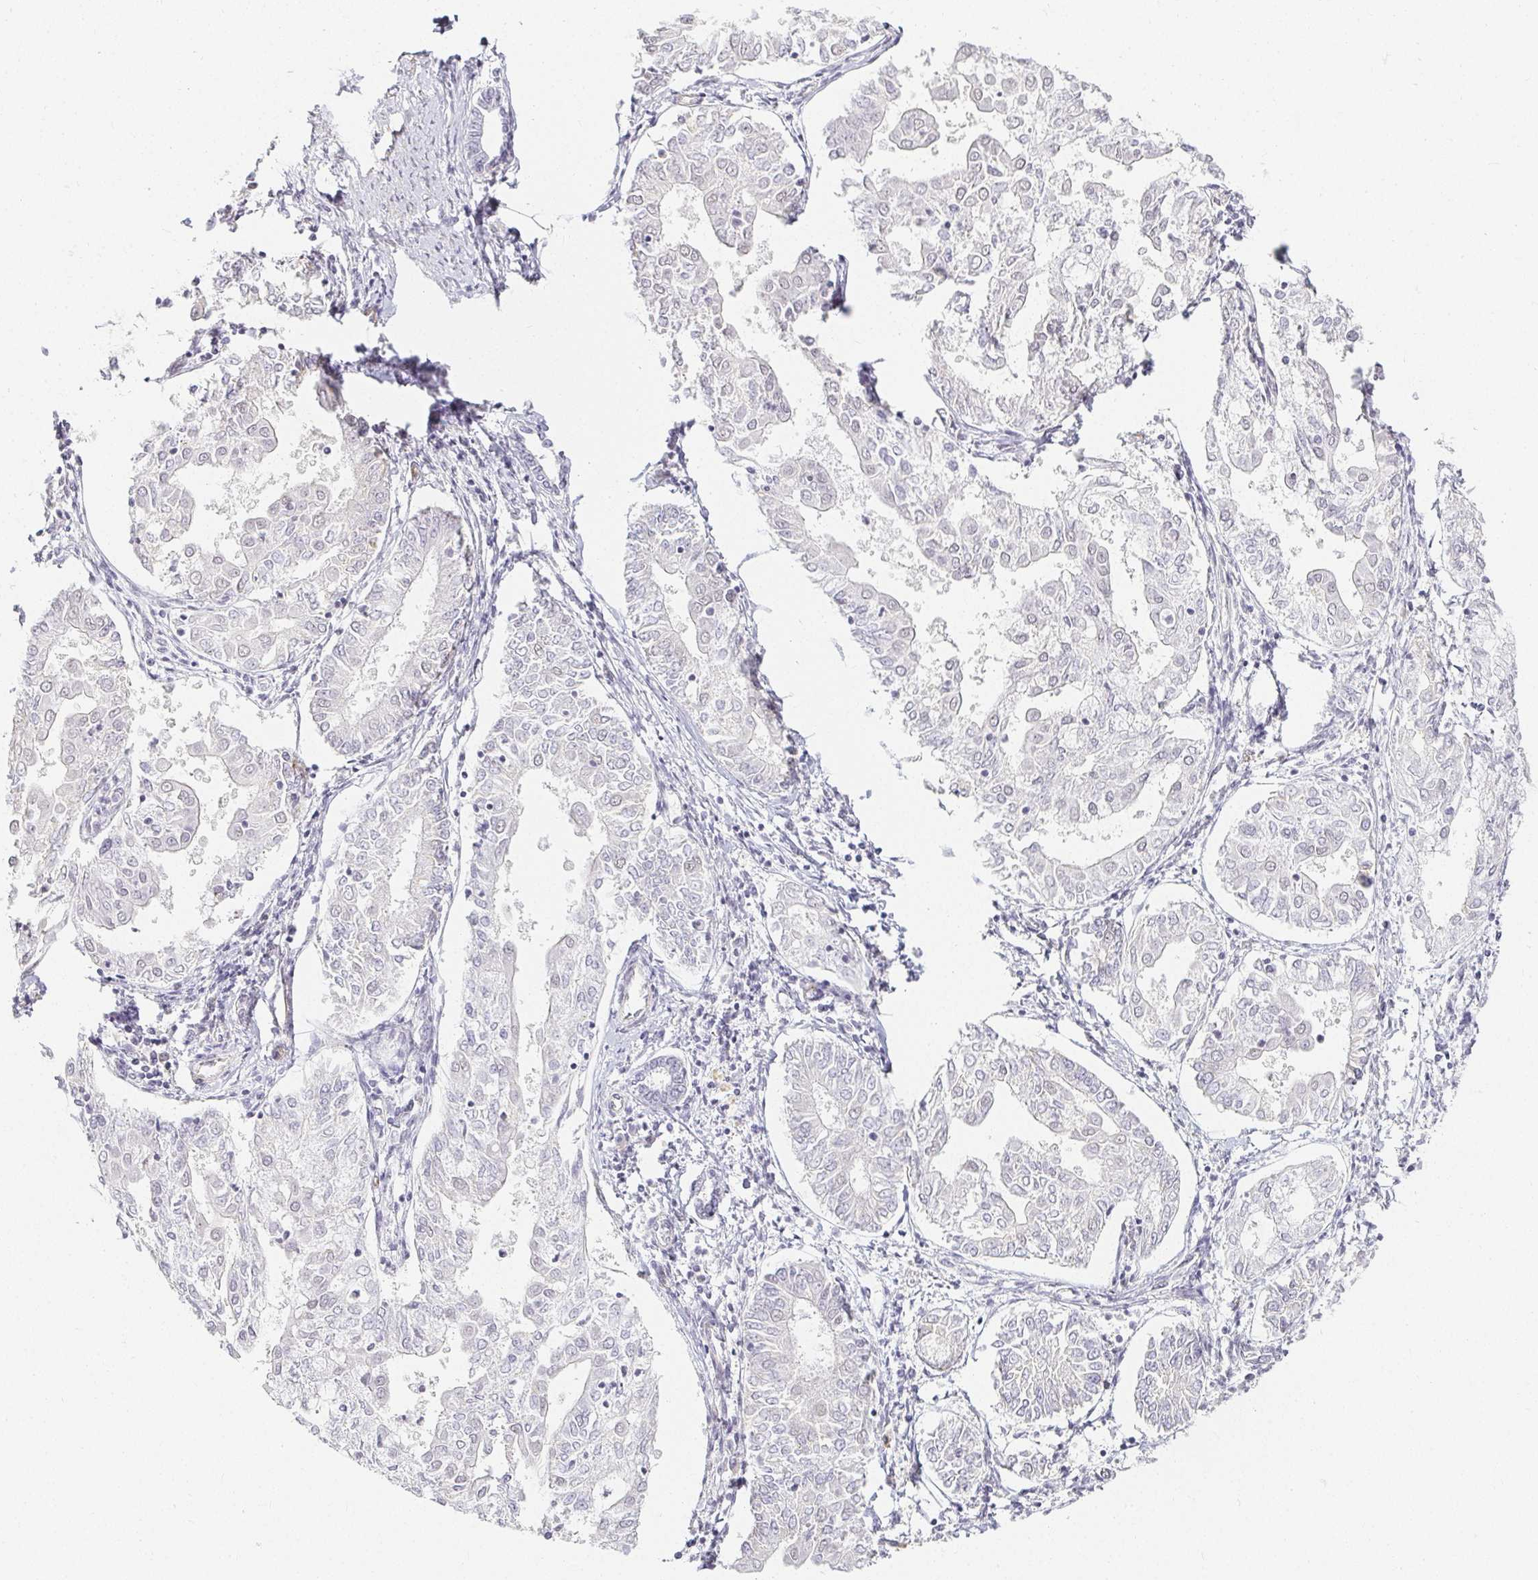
{"staining": {"intensity": "negative", "quantity": "none", "location": "none"}, "tissue": "endometrial cancer", "cell_type": "Tumor cells", "image_type": "cancer", "snomed": [{"axis": "morphology", "description": "Adenocarcinoma, NOS"}, {"axis": "topography", "description": "Endometrium"}], "caption": "Adenocarcinoma (endometrial) was stained to show a protein in brown. There is no significant expression in tumor cells.", "gene": "ACAN", "patient": {"sex": "female", "age": 68}}